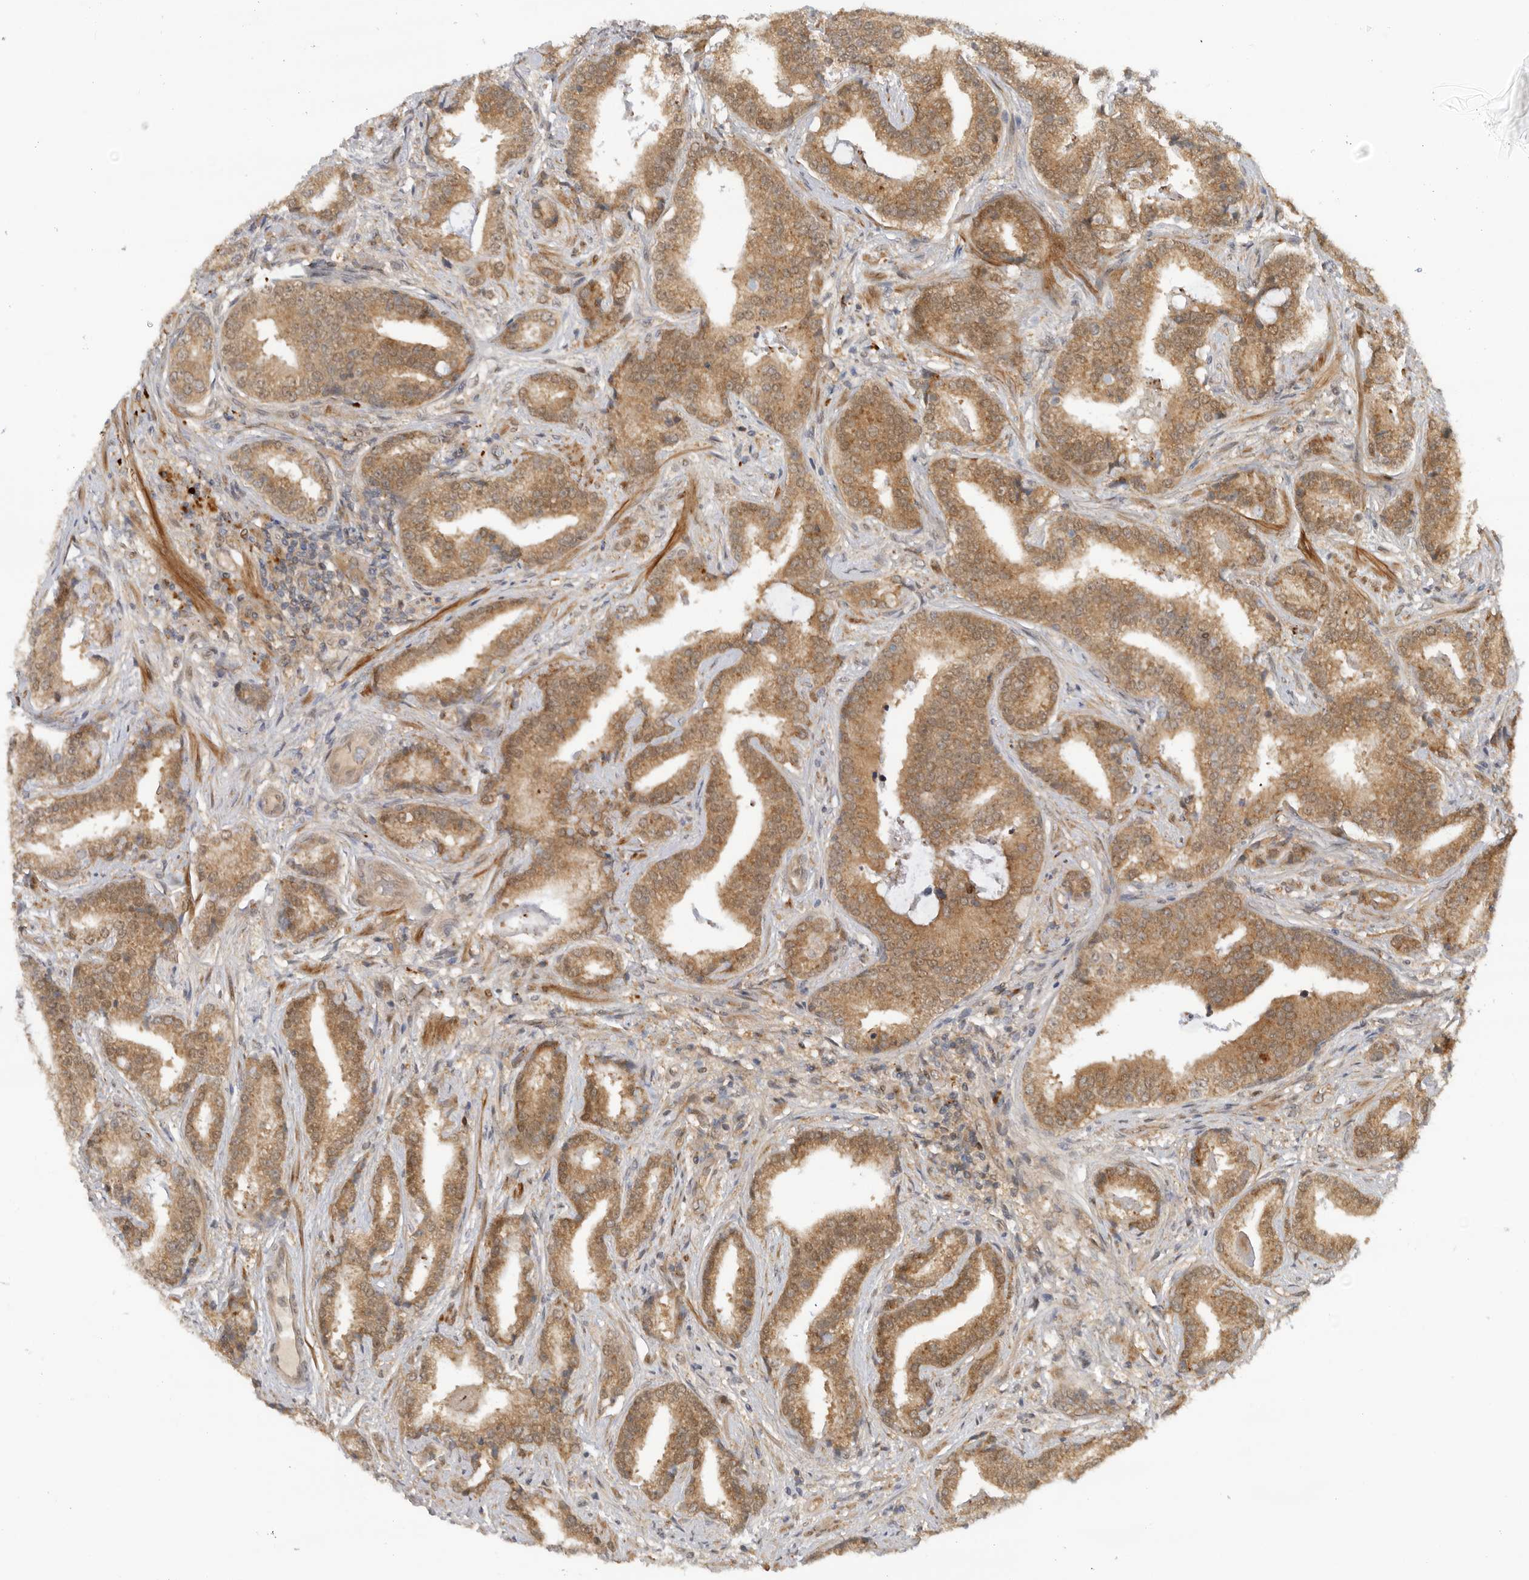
{"staining": {"intensity": "moderate", "quantity": ">75%", "location": "cytoplasmic/membranous"}, "tissue": "prostate cancer", "cell_type": "Tumor cells", "image_type": "cancer", "snomed": [{"axis": "morphology", "description": "Adenocarcinoma, Low grade"}, {"axis": "topography", "description": "Prostate"}], "caption": "DAB immunohistochemical staining of prostate cancer demonstrates moderate cytoplasmic/membranous protein positivity in approximately >75% of tumor cells.", "gene": "DCAF8", "patient": {"sex": "male", "age": 67}}